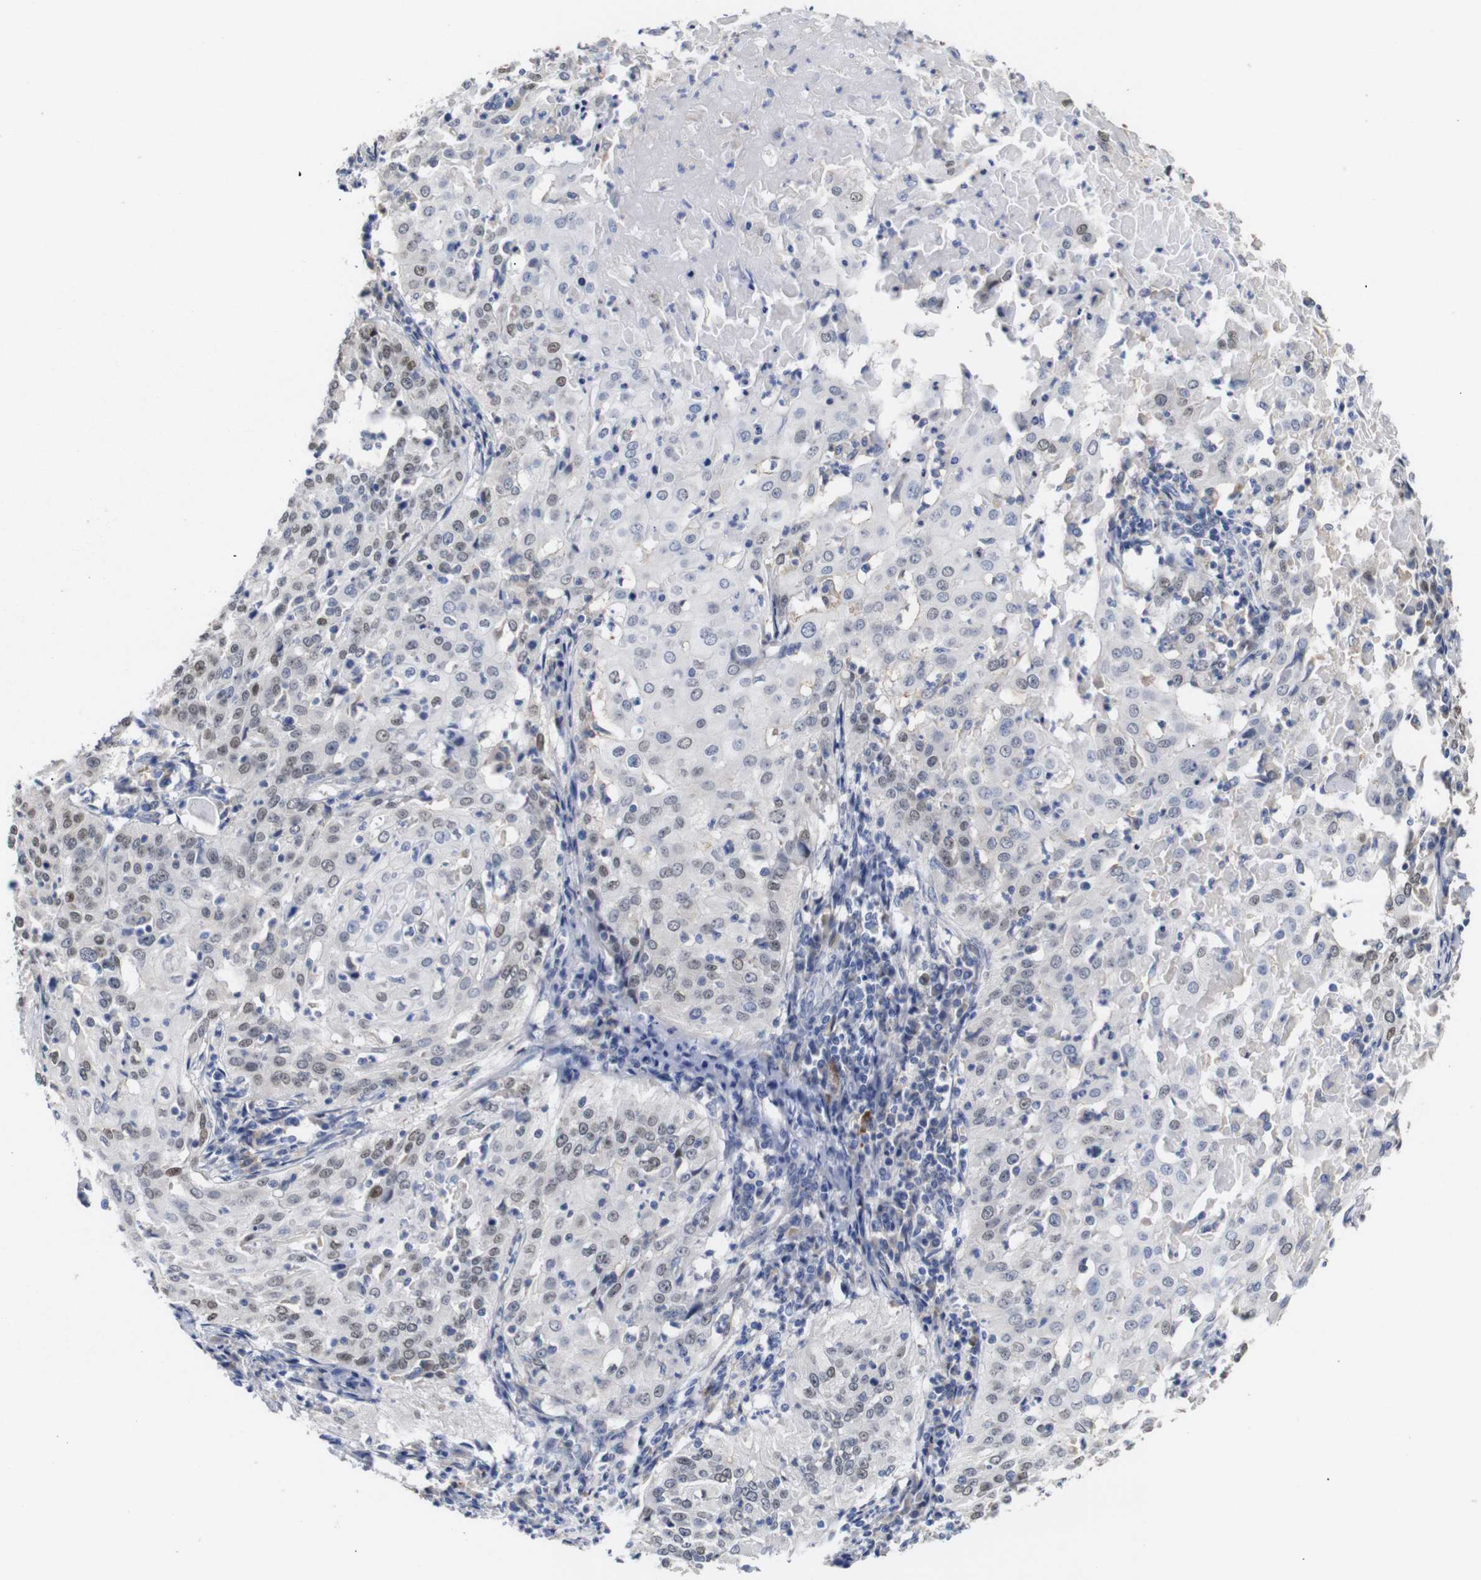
{"staining": {"intensity": "weak", "quantity": "<25%", "location": "nuclear"}, "tissue": "cervical cancer", "cell_type": "Tumor cells", "image_type": "cancer", "snomed": [{"axis": "morphology", "description": "Squamous cell carcinoma, NOS"}, {"axis": "topography", "description": "Cervix"}], "caption": "The IHC histopathology image has no significant positivity in tumor cells of cervical cancer (squamous cell carcinoma) tissue.", "gene": "TCEAL9", "patient": {"sex": "female", "age": 39}}